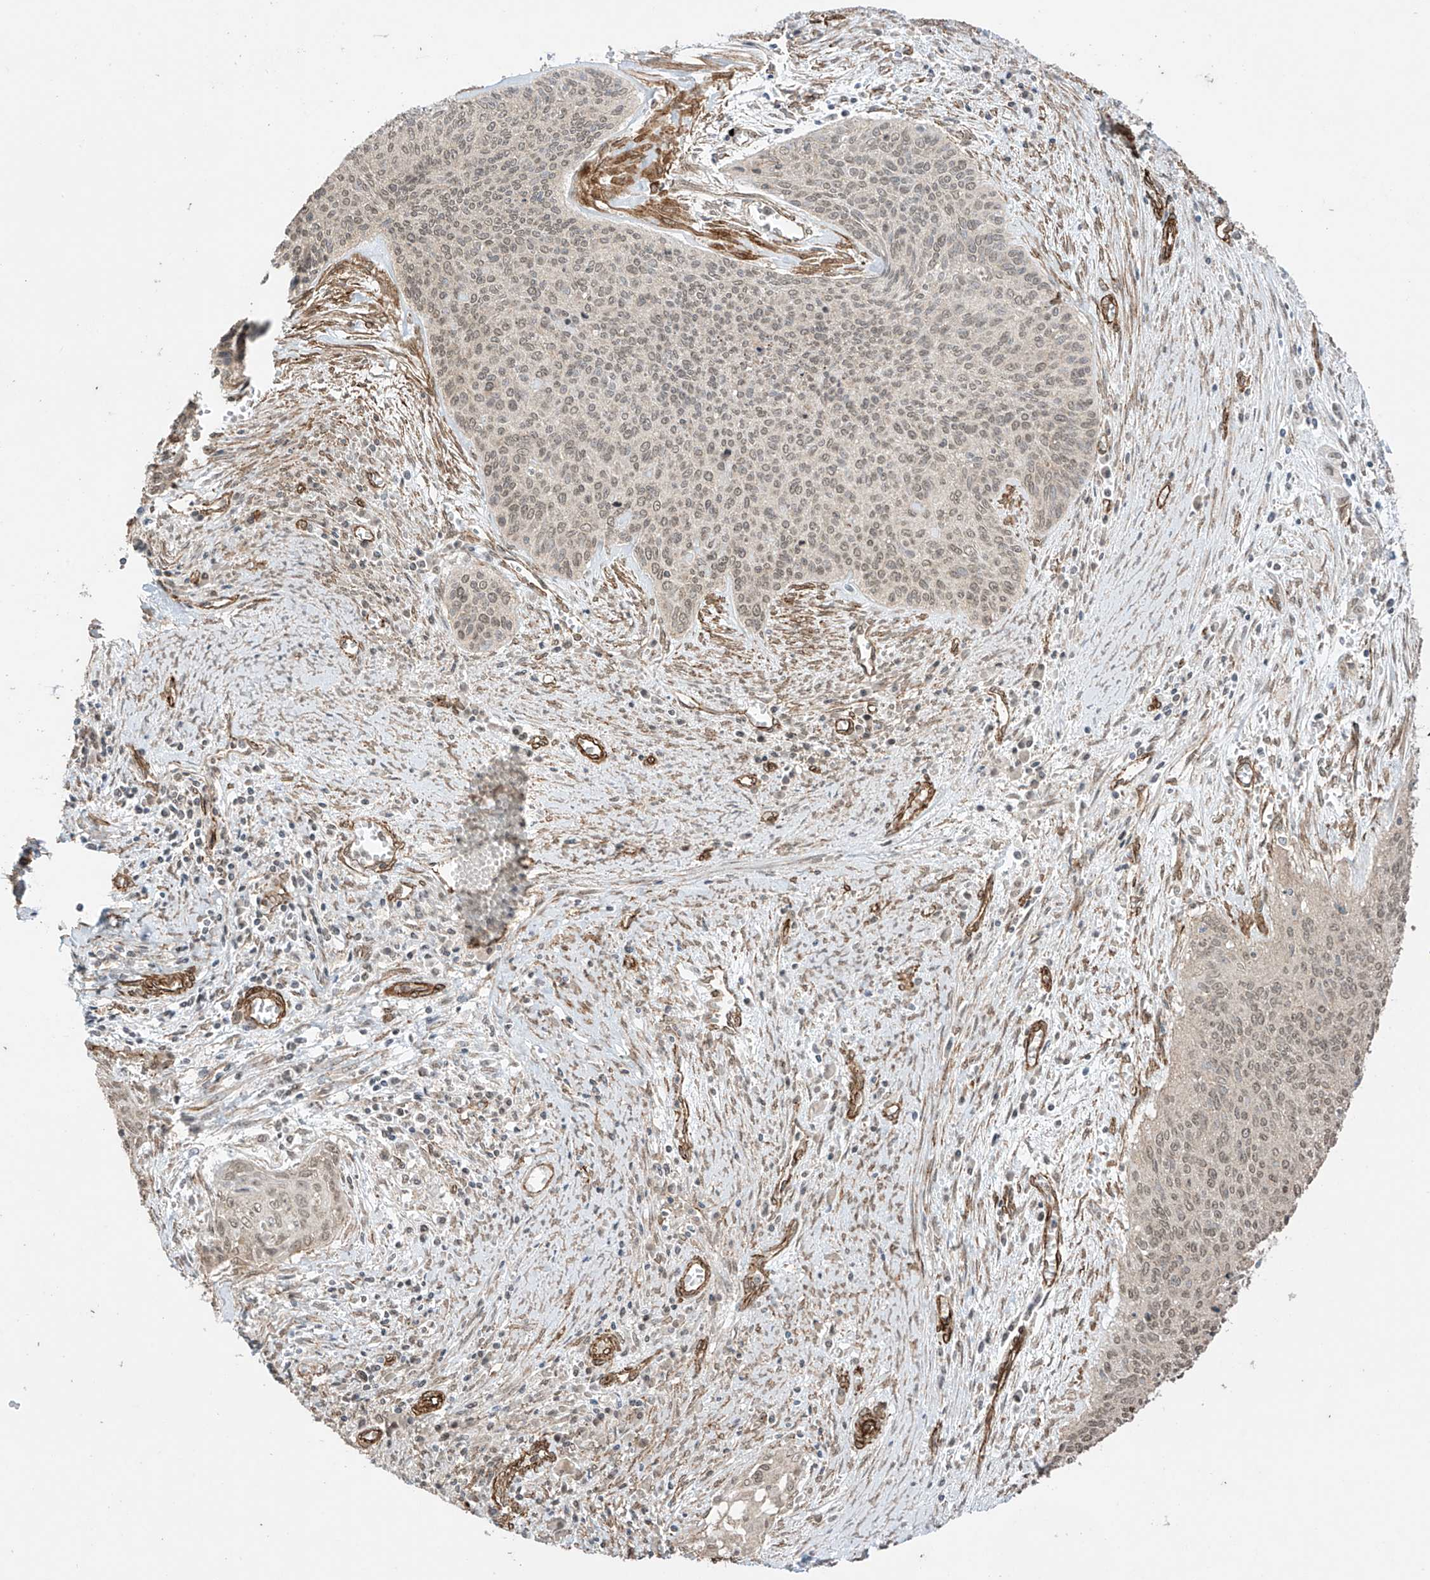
{"staining": {"intensity": "weak", "quantity": "25%-75%", "location": "nuclear"}, "tissue": "cervical cancer", "cell_type": "Tumor cells", "image_type": "cancer", "snomed": [{"axis": "morphology", "description": "Squamous cell carcinoma, NOS"}, {"axis": "topography", "description": "Cervix"}], "caption": "DAB (3,3'-diaminobenzidine) immunohistochemical staining of squamous cell carcinoma (cervical) reveals weak nuclear protein staining in about 25%-75% of tumor cells.", "gene": "TTLL5", "patient": {"sex": "female", "age": 55}}